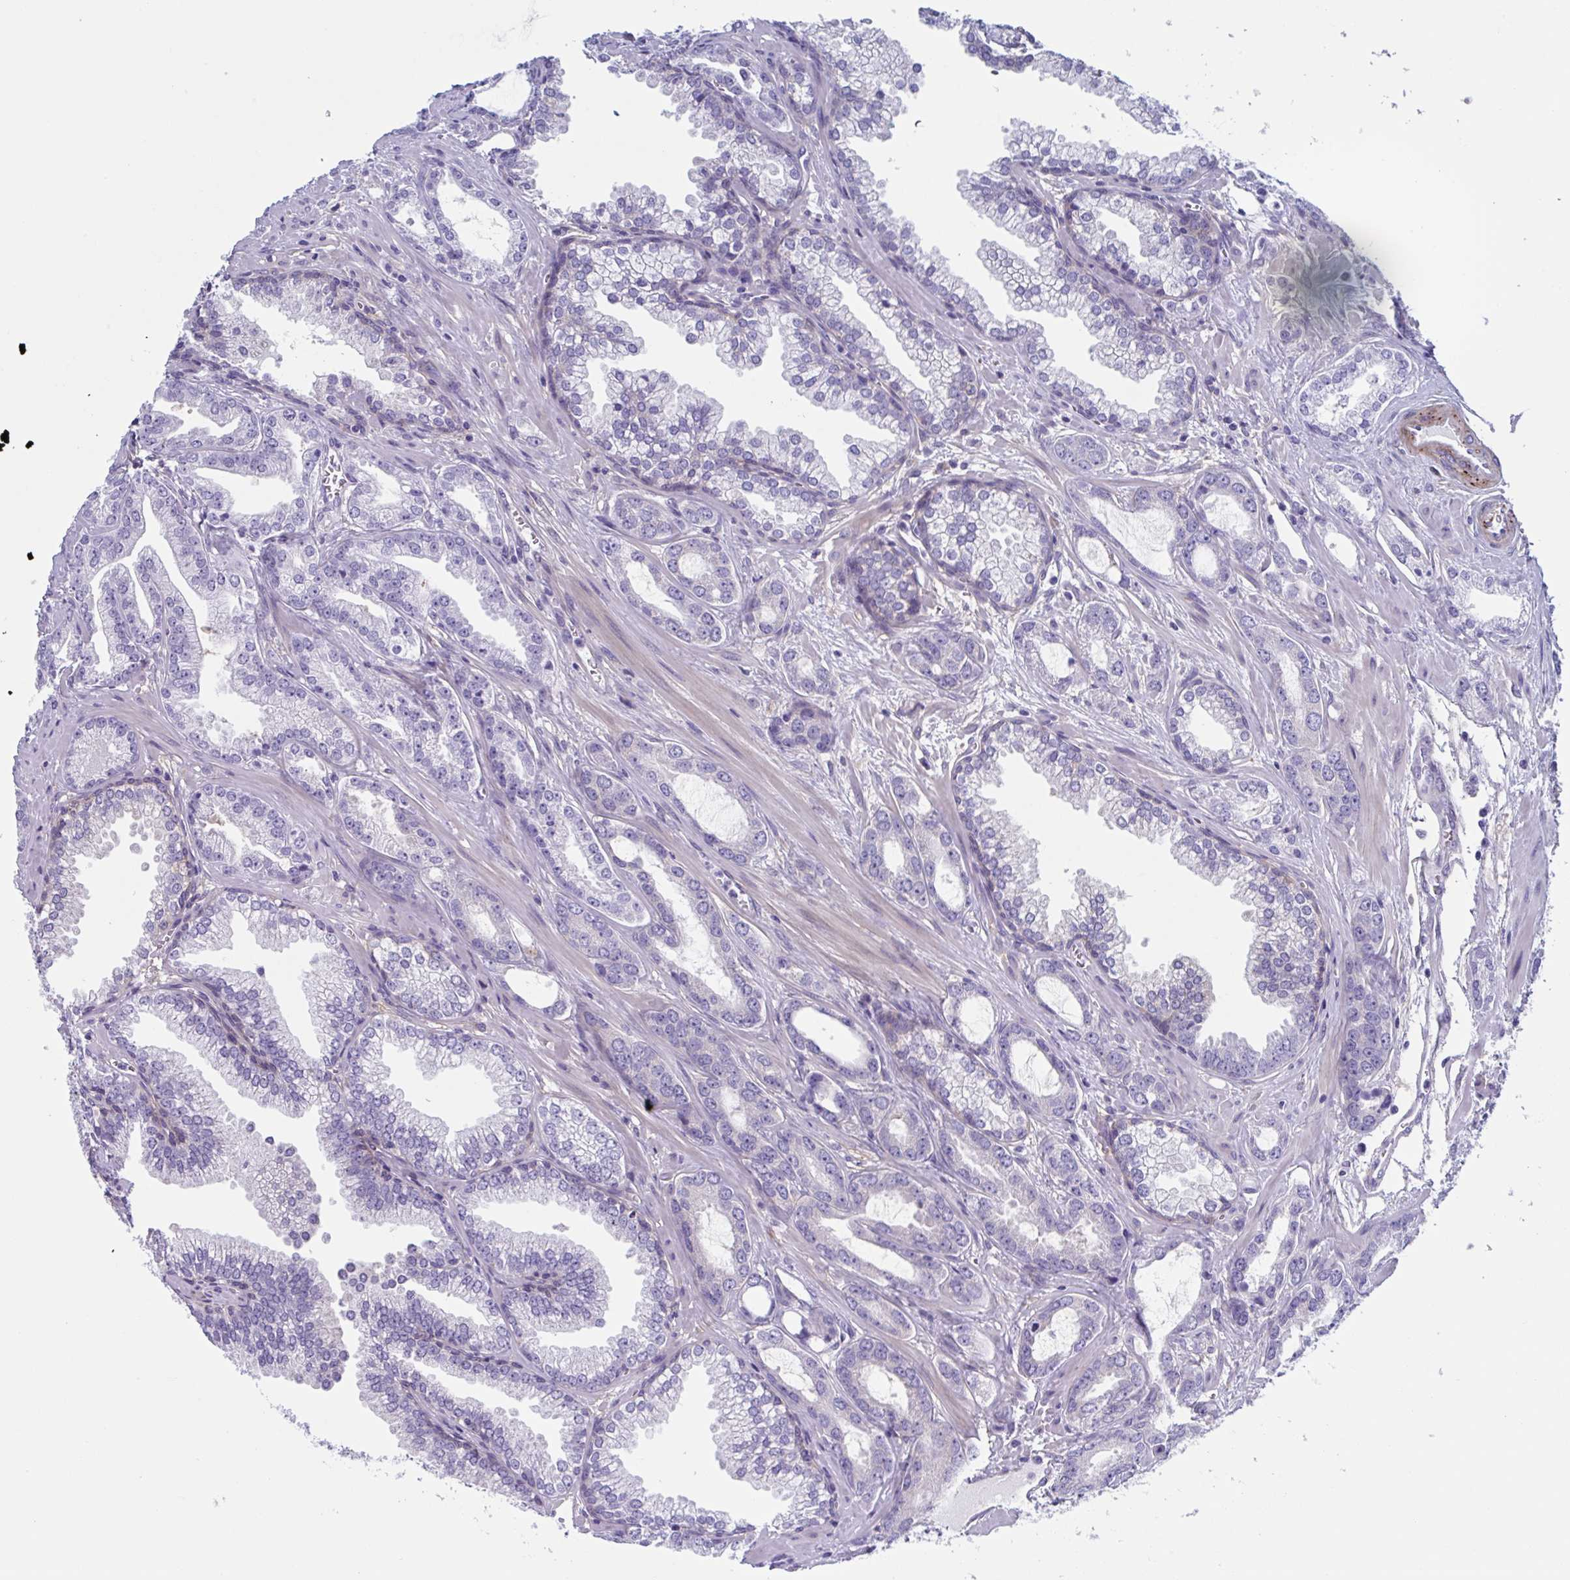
{"staining": {"intensity": "negative", "quantity": "none", "location": "none"}, "tissue": "prostate cancer", "cell_type": "Tumor cells", "image_type": "cancer", "snomed": [{"axis": "morphology", "description": "Adenocarcinoma, Medium grade"}, {"axis": "topography", "description": "Prostate"}], "caption": "DAB immunohistochemical staining of prostate cancer (adenocarcinoma (medium-grade)) exhibits no significant staining in tumor cells.", "gene": "LPIN3", "patient": {"sex": "male", "age": 57}}